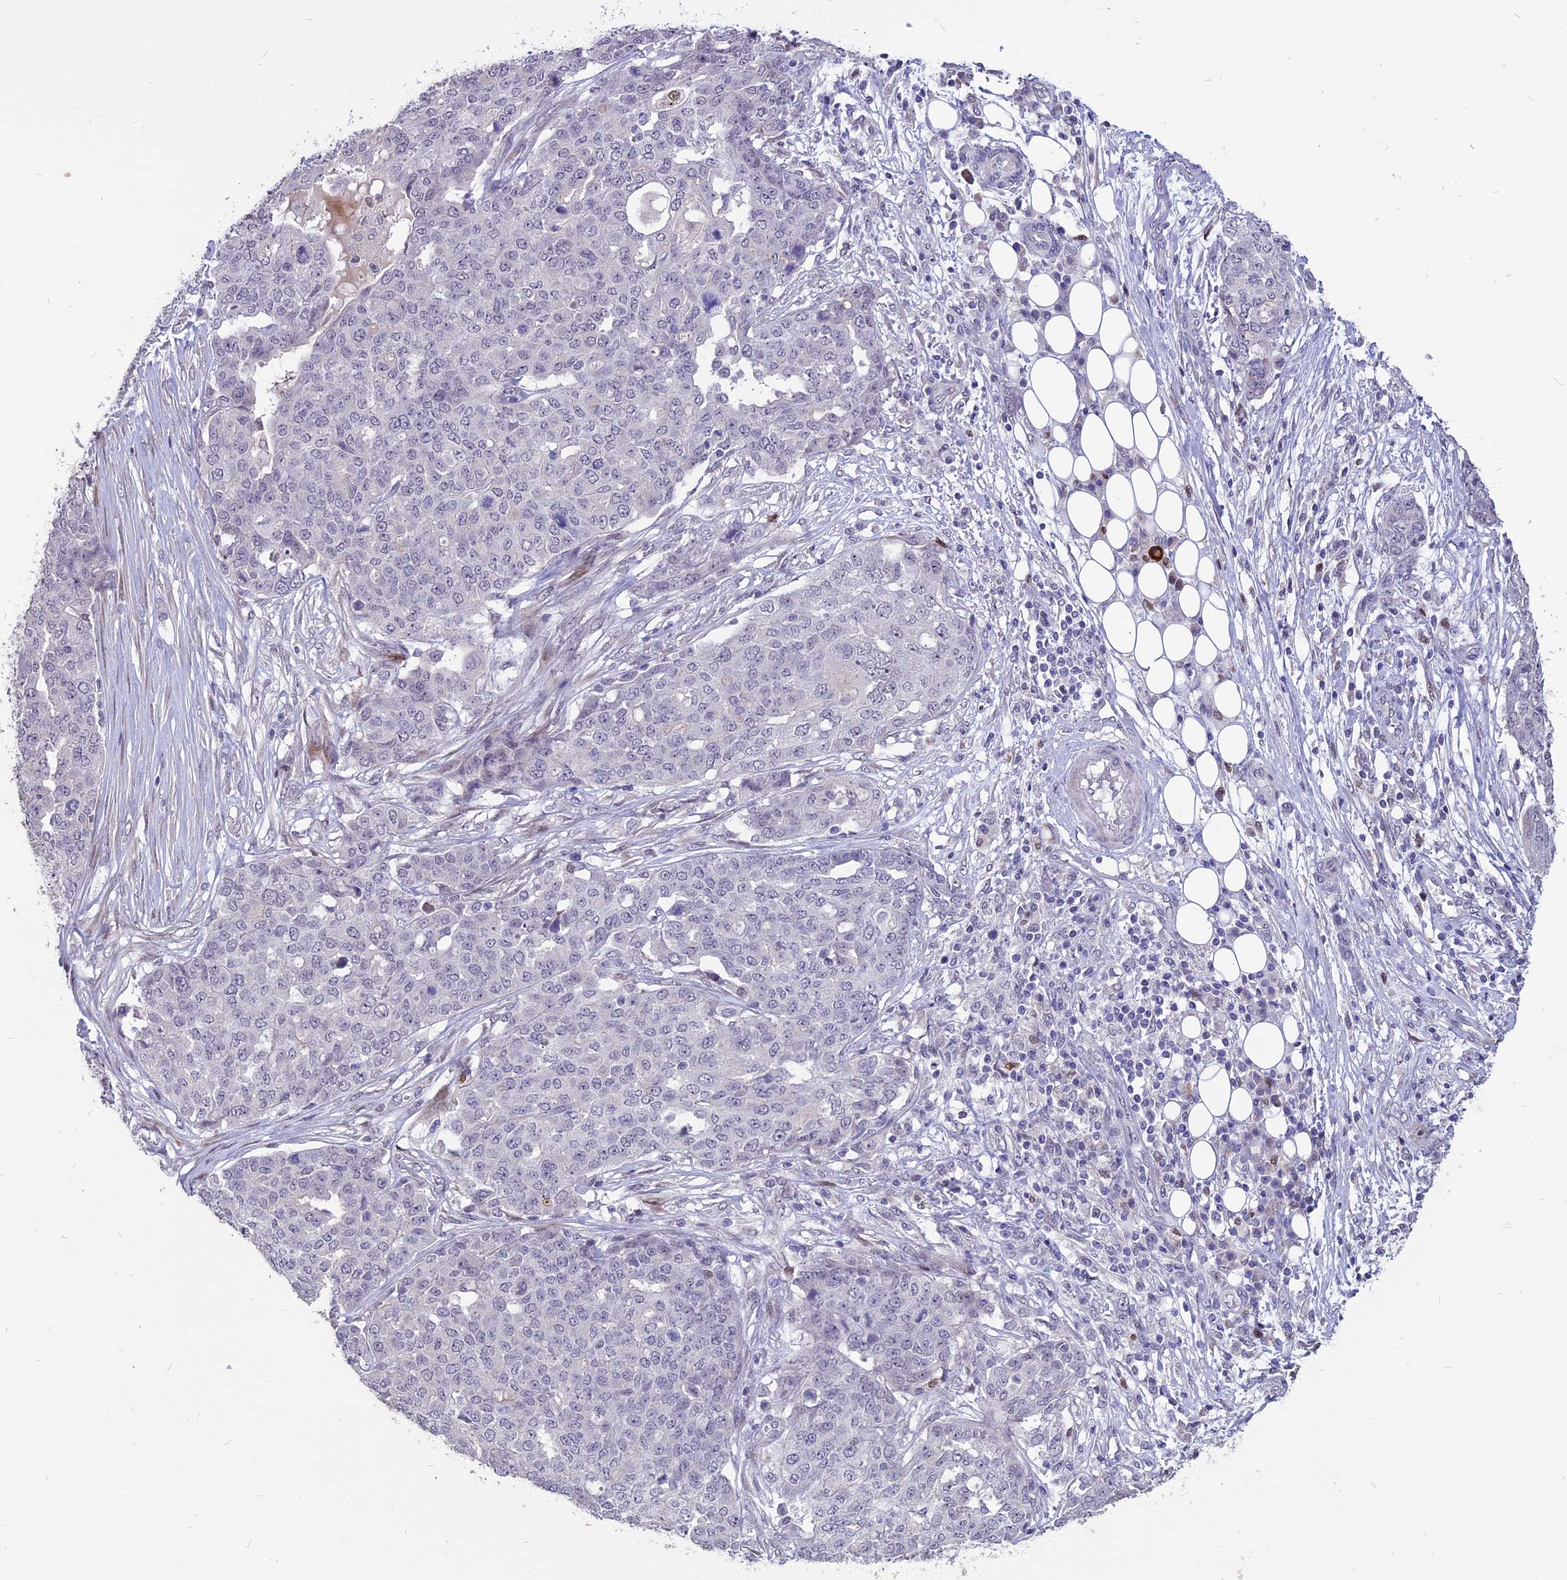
{"staining": {"intensity": "negative", "quantity": "none", "location": "none"}, "tissue": "ovarian cancer", "cell_type": "Tumor cells", "image_type": "cancer", "snomed": [{"axis": "morphology", "description": "Cystadenocarcinoma, serous, NOS"}, {"axis": "topography", "description": "Soft tissue"}, {"axis": "topography", "description": "Ovary"}], "caption": "Ovarian serous cystadenocarcinoma stained for a protein using immunohistochemistry displays no positivity tumor cells.", "gene": "TMEM263", "patient": {"sex": "female", "age": 57}}